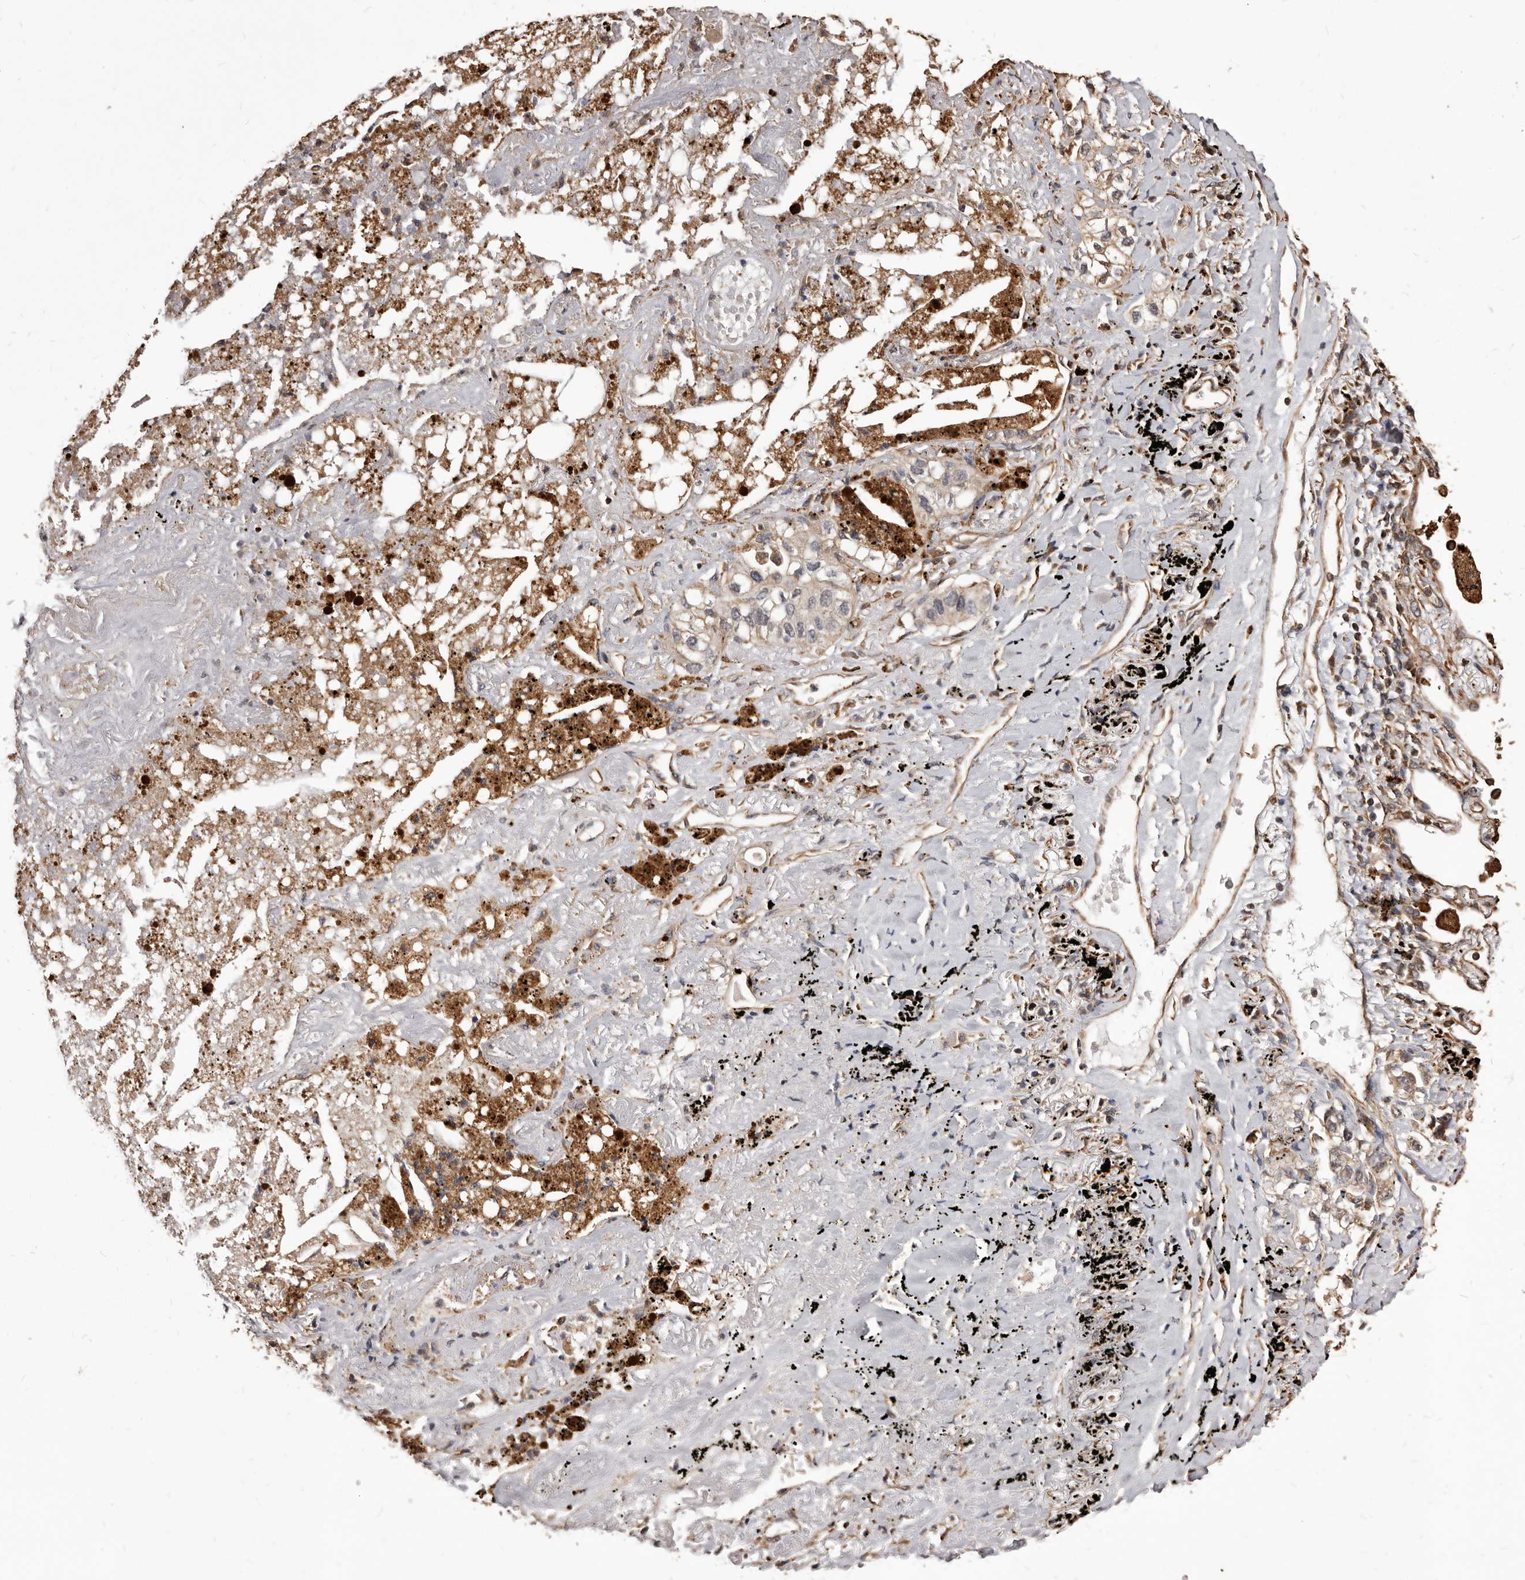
{"staining": {"intensity": "weak", "quantity": "25%-75%", "location": "cytoplasmic/membranous"}, "tissue": "lung cancer", "cell_type": "Tumor cells", "image_type": "cancer", "snomed": [{"axis": "morphology", "description": "Adenocarcinoma, NOS"}, {"axis": "topography", "description": "Lung"}], "caption": "Immunohistochemical staining of human lung adenocarcinoma reveals low levels of weak cytoplasmic/membranous staining in about 25%-75% of tumor cells.", "gene": "ALPK1", "patient": {"sex": "male", "age": 63}}